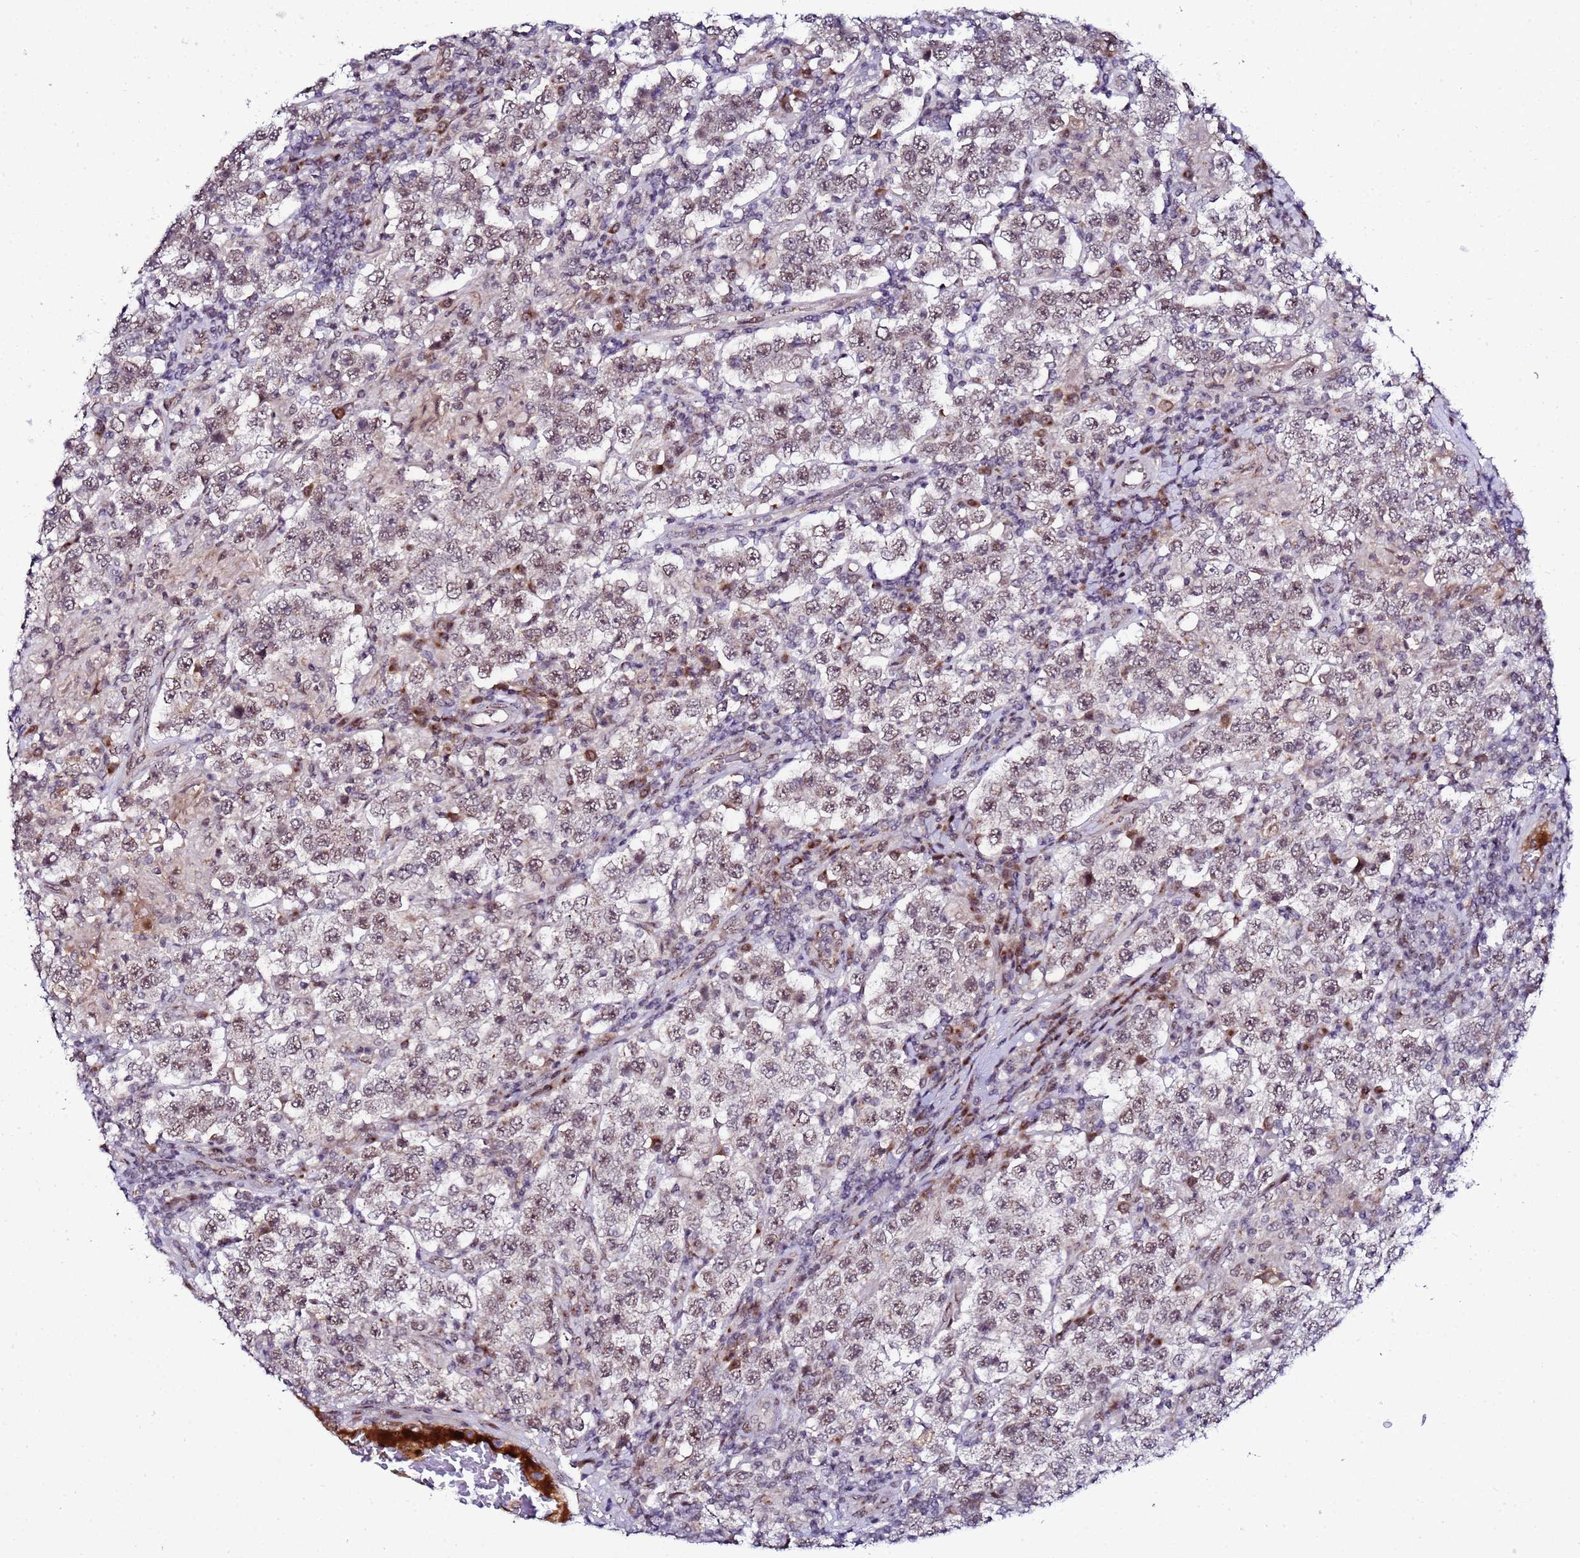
{"staining": {"intensity": "moderate", "quantity": "25%-75%", "location": "cytoplasmic/membranous,nuclear"}, "tissue": "testis cancer", "cell_type": "Tumor cells", "image_type": "cancer", "snomed": [{"axis": "morphology", "description": "Normal tissue, NOS"}, {"axis": "morphology", "description": "Urothelial carcinoma, High grade"}, {"axis": "morphology", "description": "Seminoma, NOS"}, {"axis": "morphology", "description": "Carcinoma, Embryonal, NOS"}, {"axis": "topography", "description": "Urinary bladder"}, {"axis": "topography", "description": "Testis"}], "caption": "A photomicrograph of testis cancer stained for a protein displays moderate cytoplasmic/membranous and nuclear brown staining in tumor cells.", "gene": "C19orf47", "patient": {"sex": "male", "age": 41}}